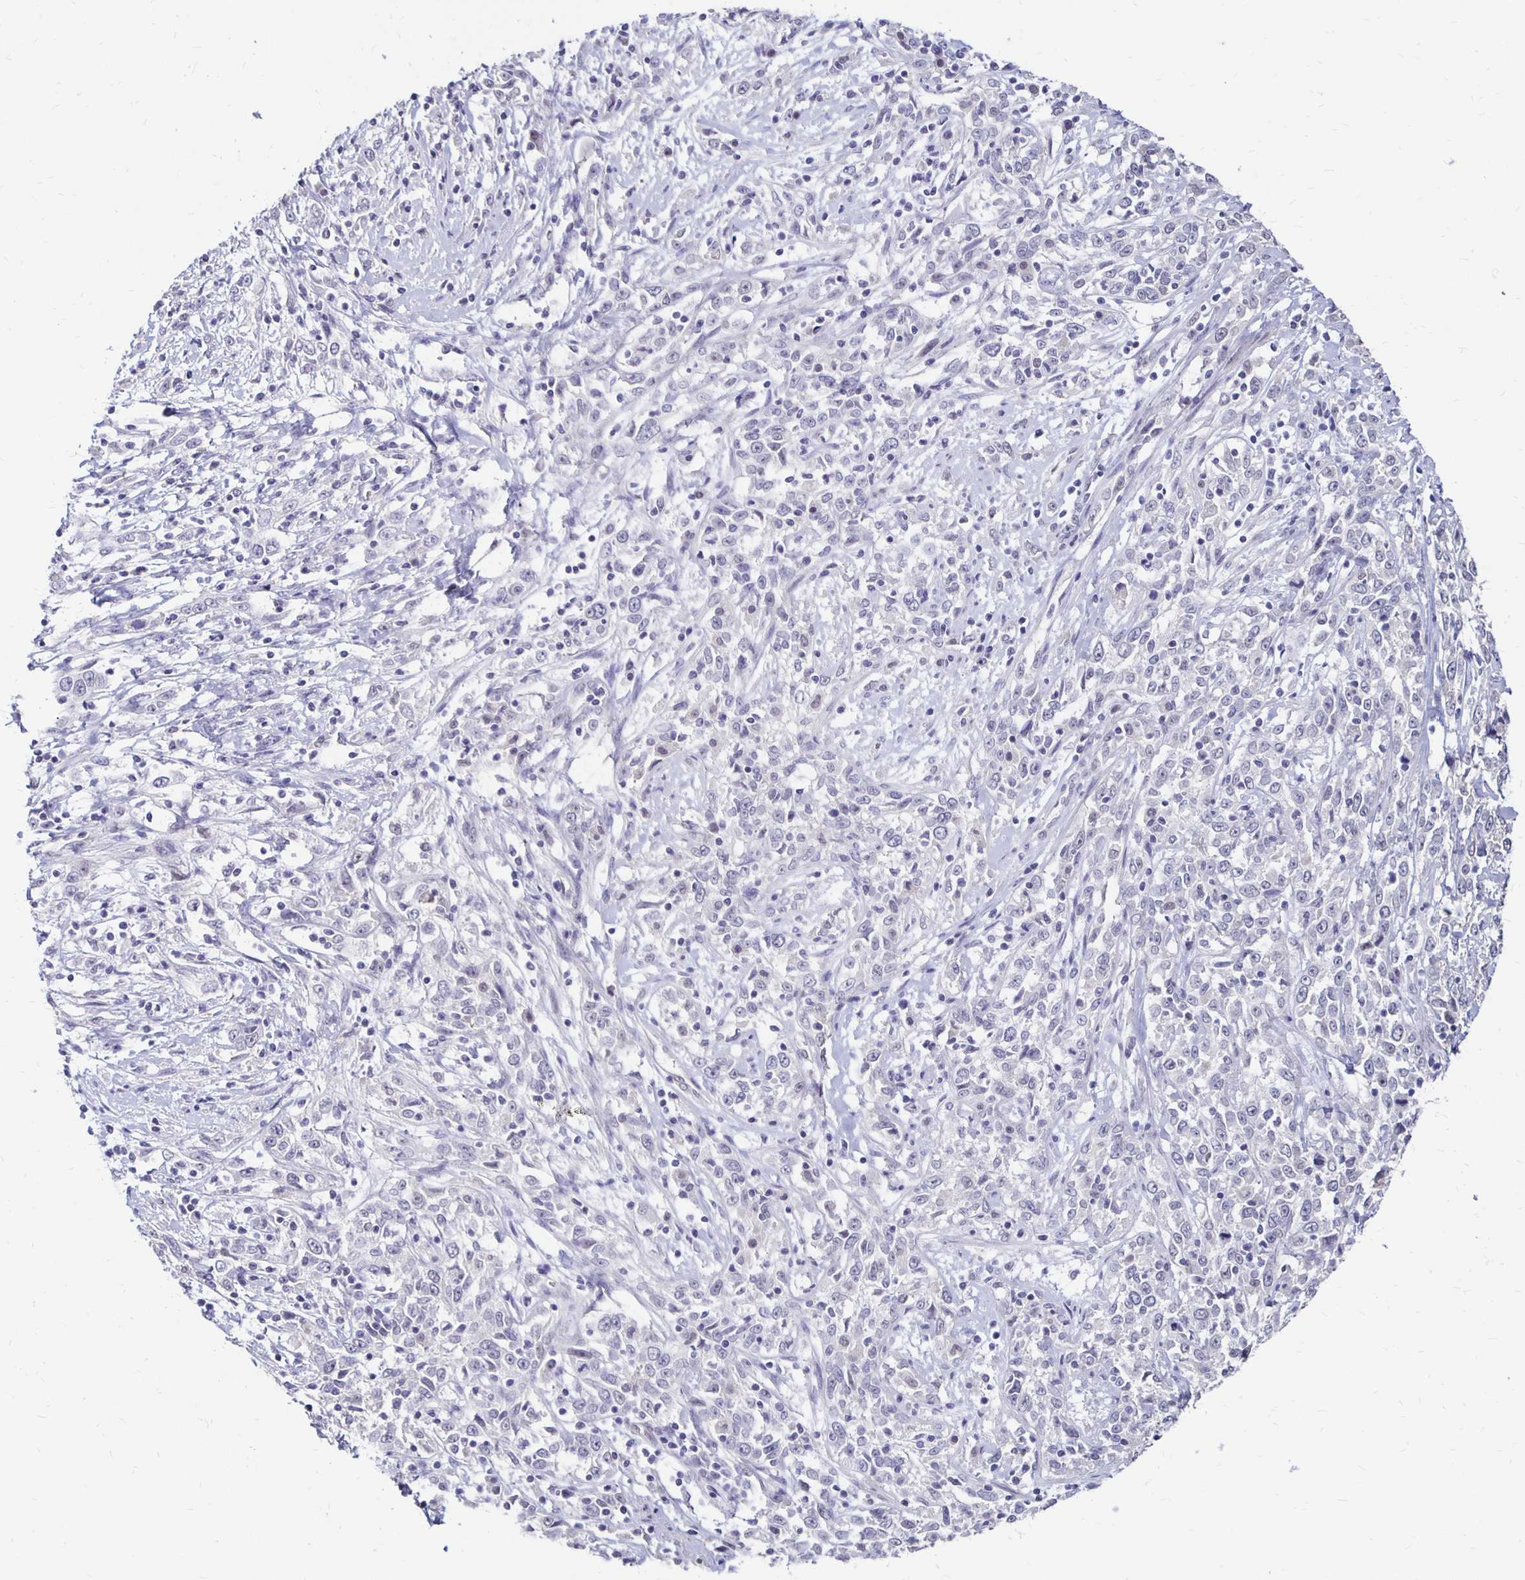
{"staining": {"intensity": "negative", "quantity": "none", "location": "none"}, "tissue": "cervical cancer", "cell_type": "Tumor cells", "image_type": "cancer", "snomed": [{"axis": "morphology", "description": "Adenocarcinoma, NOS"}, {"axis": "topography", "description": "Cervix"}], "caption": "Tumor cells show no significant staining in adenocarcinoma (cervical).", "gene": "ATOSB", "patient": {"sex": "female", "age": 40}}